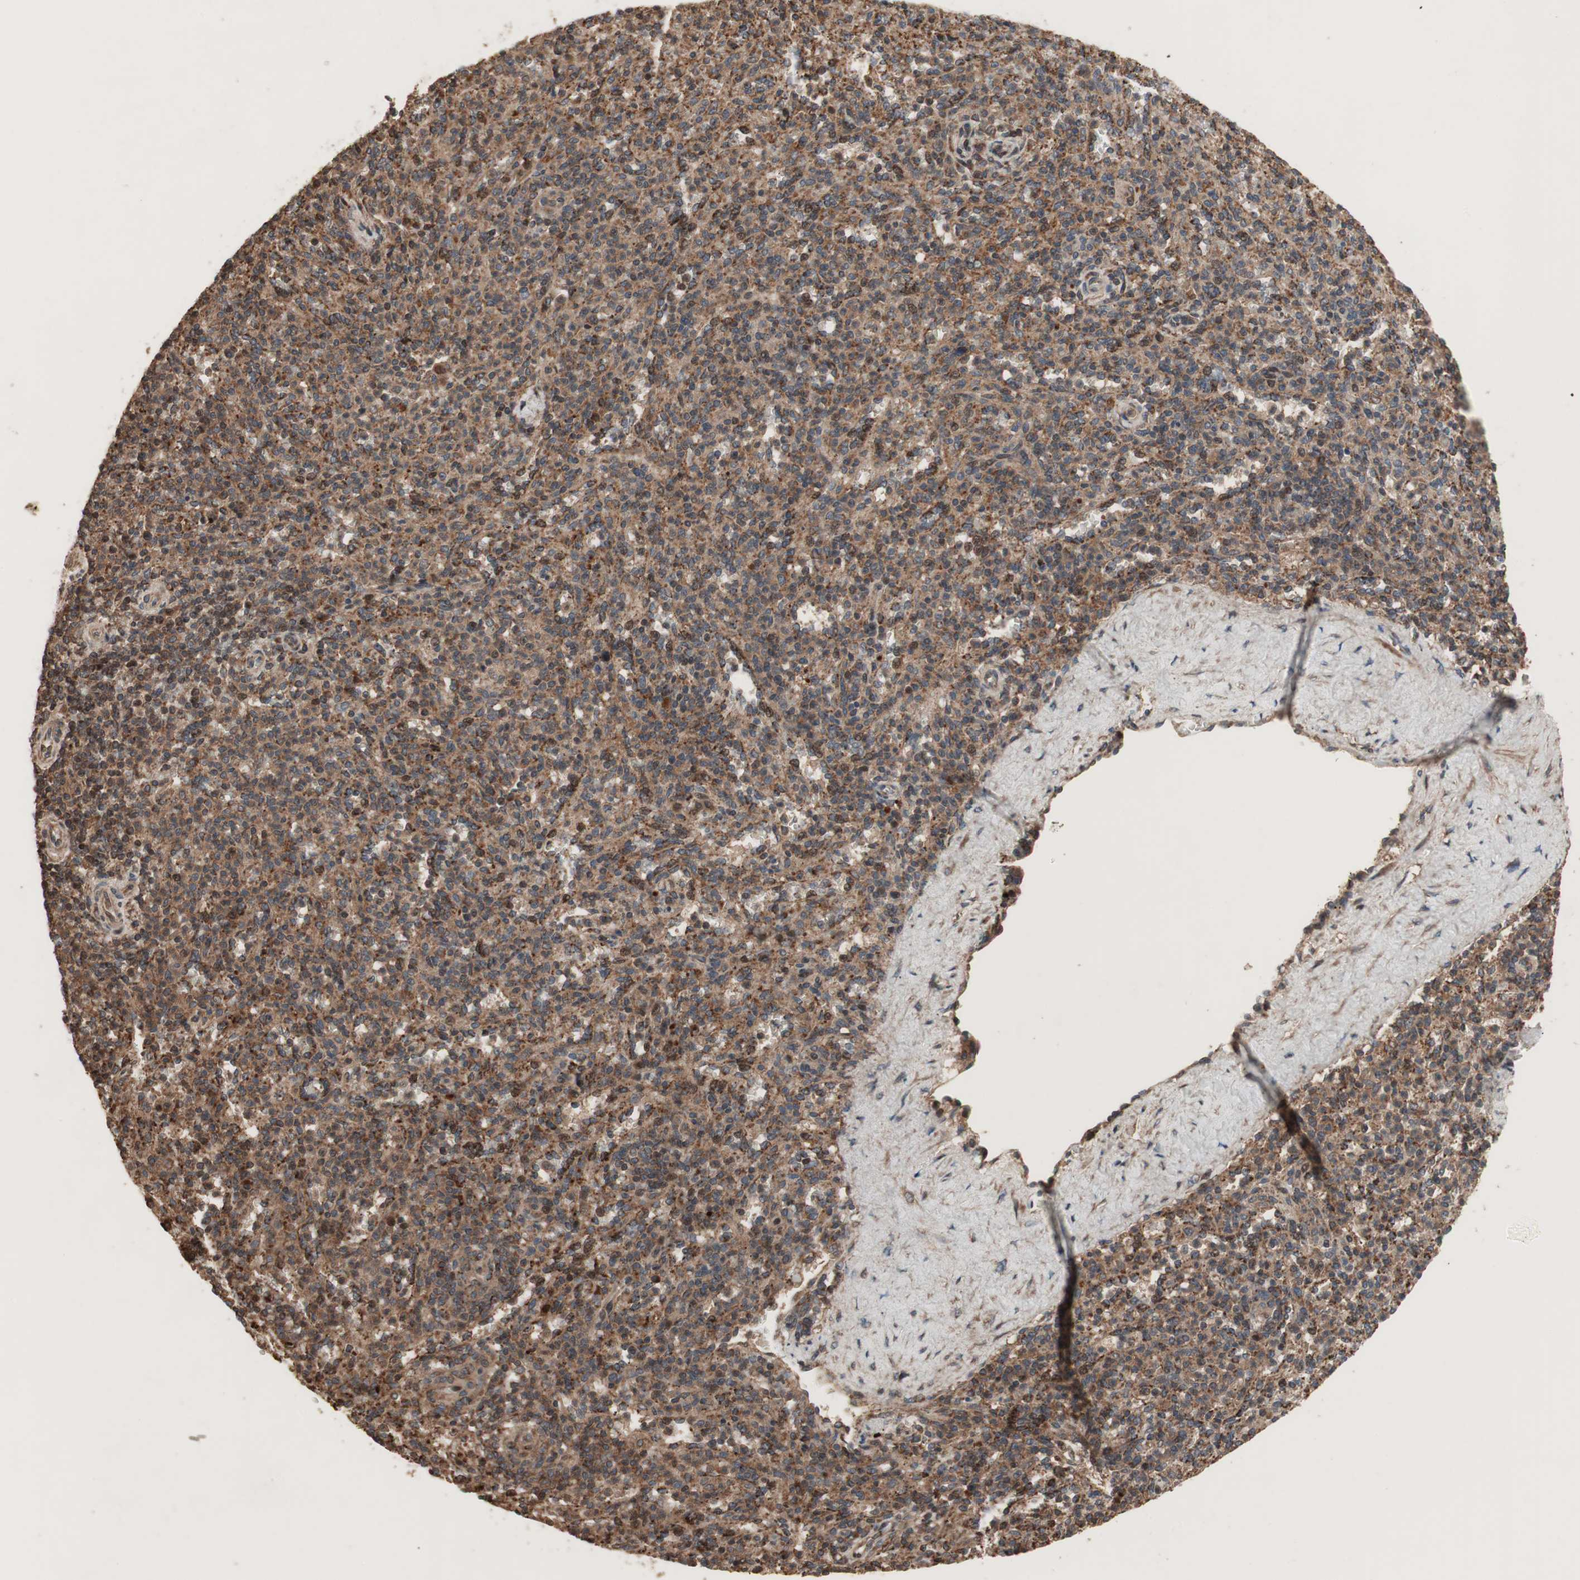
{"staining": {"intensity": "moderate", "quantity": ">75%", "location": "cytoplasmic/membranous,nuclear"}, "tissue": "spleen", "cell_type": "Cells in red pulp", "image_type": "normal", "snomed": [{"axis": "morphology", "description": "Normal tissue, NOS"}, {"axis": "topography", "description": "Spleen"}], "caption": "Immunohistochemical staining of unremarkable spleen shows moderate cytoplasmic/membranous,nuclear protein staining in approximately >75% of cells in red pulp.", "gene": "RAB1A", "patient": {"sex": "male", "age": 36}}